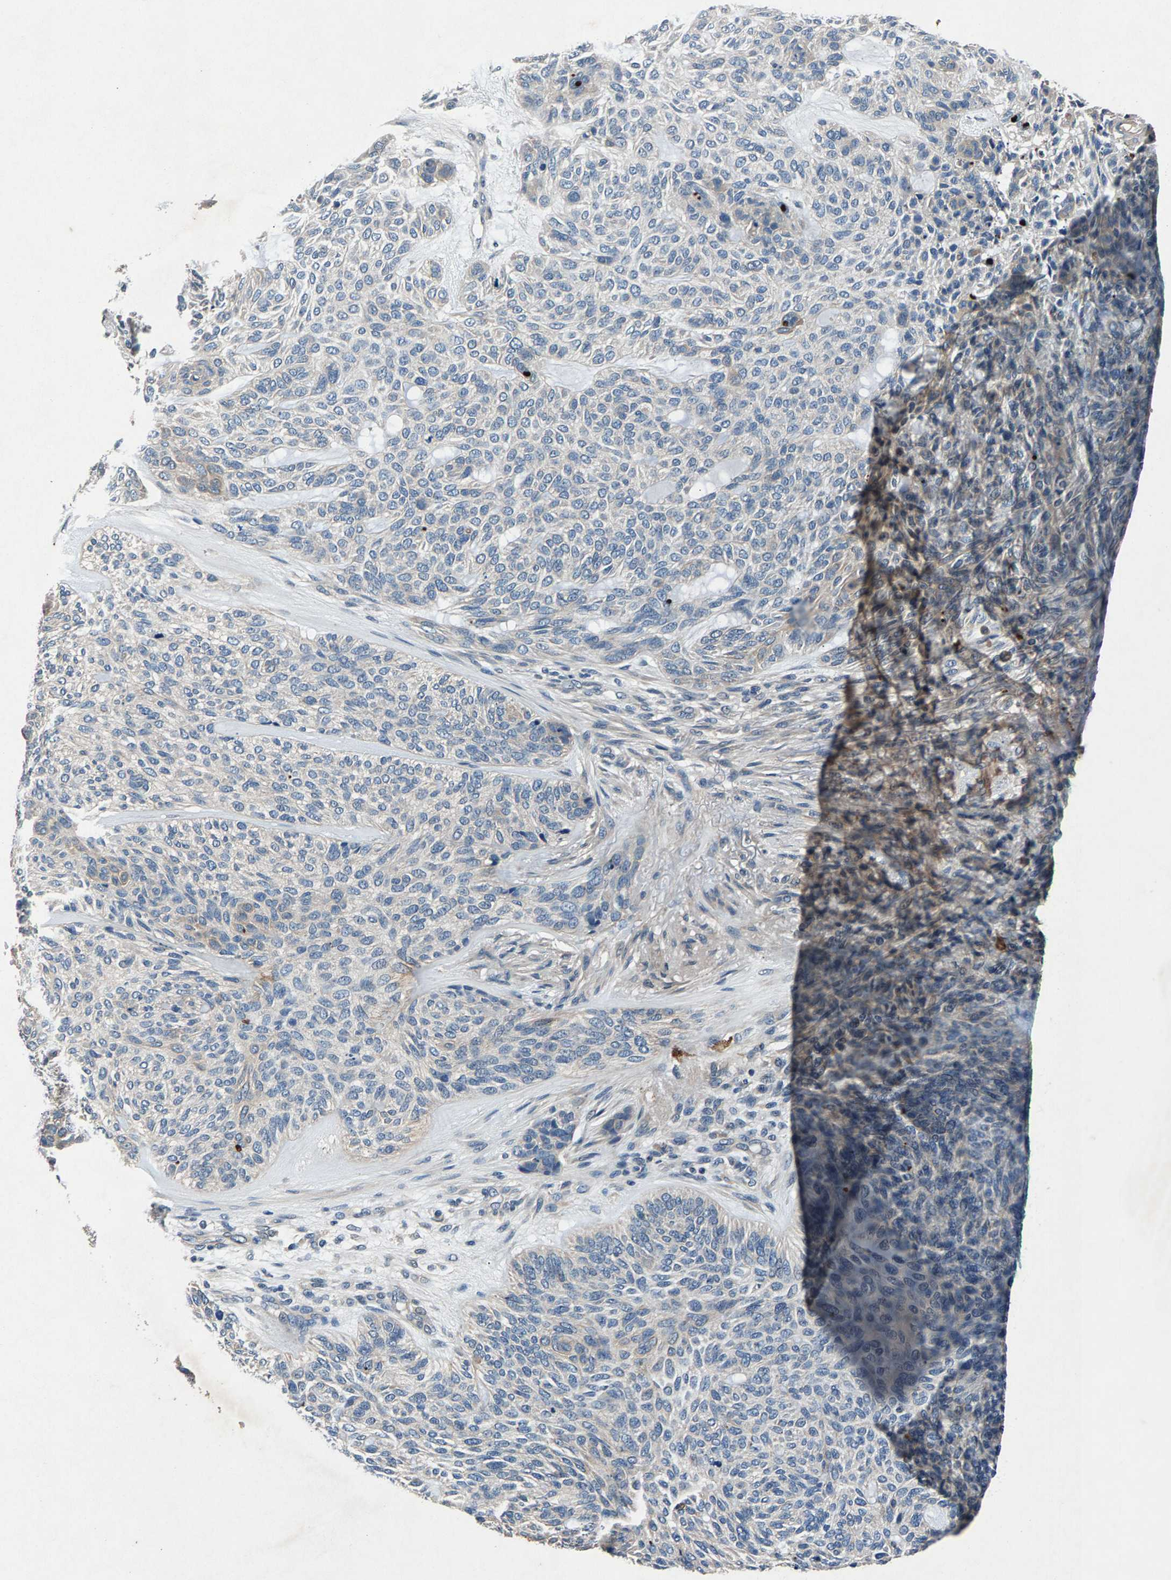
{"staining": {"intensity": "negative", "quantity": "none", "location": "none"}, "tissue": "skin cancer", "cell_type": "Tumor cells", "image_type": "cancer", "snomed": [{"axis": "morphology", "description": "Basal cell carcinoma"}, {"axis": "topography", "description": "Skin"}], "caption": "This is an IHC micrograph of basal cell carcinoma (skin). There is no positivity in tumor cells.", "gene": "PRXL2C", "patient": {"sex": "male", "age": 55}}